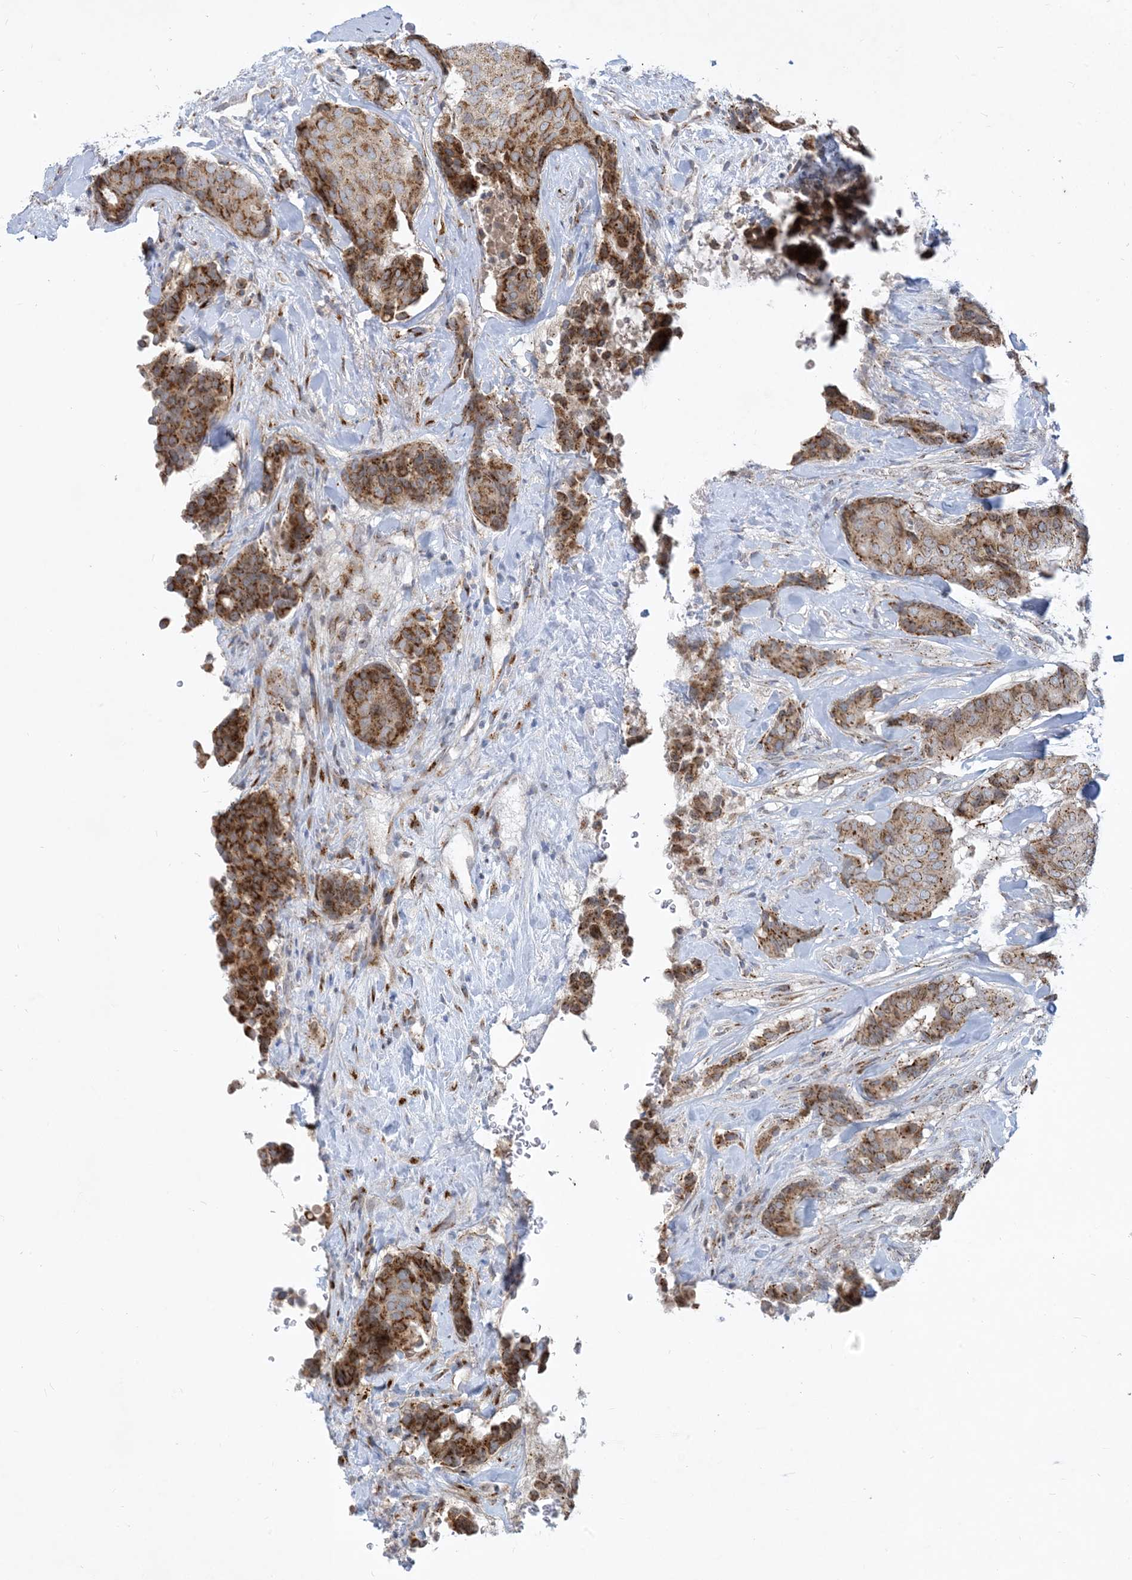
{"staining": {"intensity": "moderate", "quantity": ">75%", "location": "cytoplasmic/membranous"}, "tissue": "breast cancer", "cell_type": "Tumor cells", "image_type": "cancer", "snomed": [{"axis": "morphology", "description": "Duct carcinoma"}, {"axis": "topography", "description": "Breast"}], "caption": "This is an image of immunohistochemistry staining of breast cancer (intraductal carcinoma), which shows moderate staining in the cytoplasmic/membranous of tumor cells.", "gene": "CCDC14", "patient": {"sex": "female", "age": 75}}